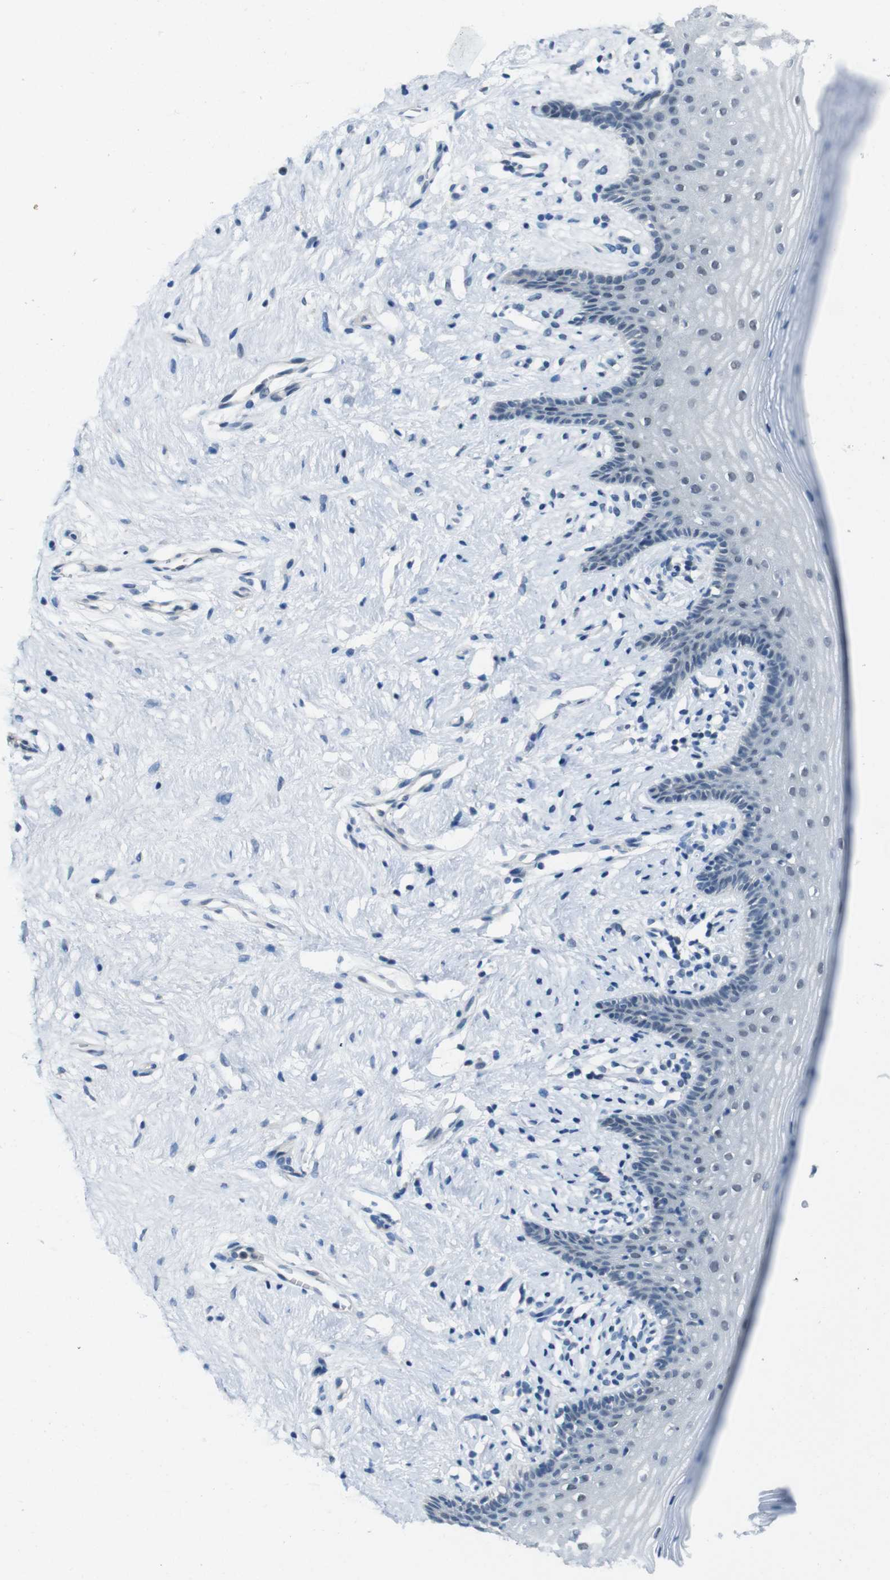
{"staining": {"intensity": "negative", "quantity": "none", "location": "none"}, "tissue": "vagina", "cell_type": "Squamous epithelial cells", "image_type": "normal", "snomed": [{"axis": "morphology", "description": "Normal tissue, NOS"}, {"axis": "topography", "description": "Vagina"}], "caption": "An immunohistochemistry image of normal vagina is shown. There is no staining in squamous epithelial cells of vagina. (Stains: DAB (3,3'-diaminobenzidine) IHC with hematoxylin counter stain, Microscopy: brightfield microscopy at high magnification).", "gene": "CDHR2", "patient": {"sex": "female", "age": 44}}